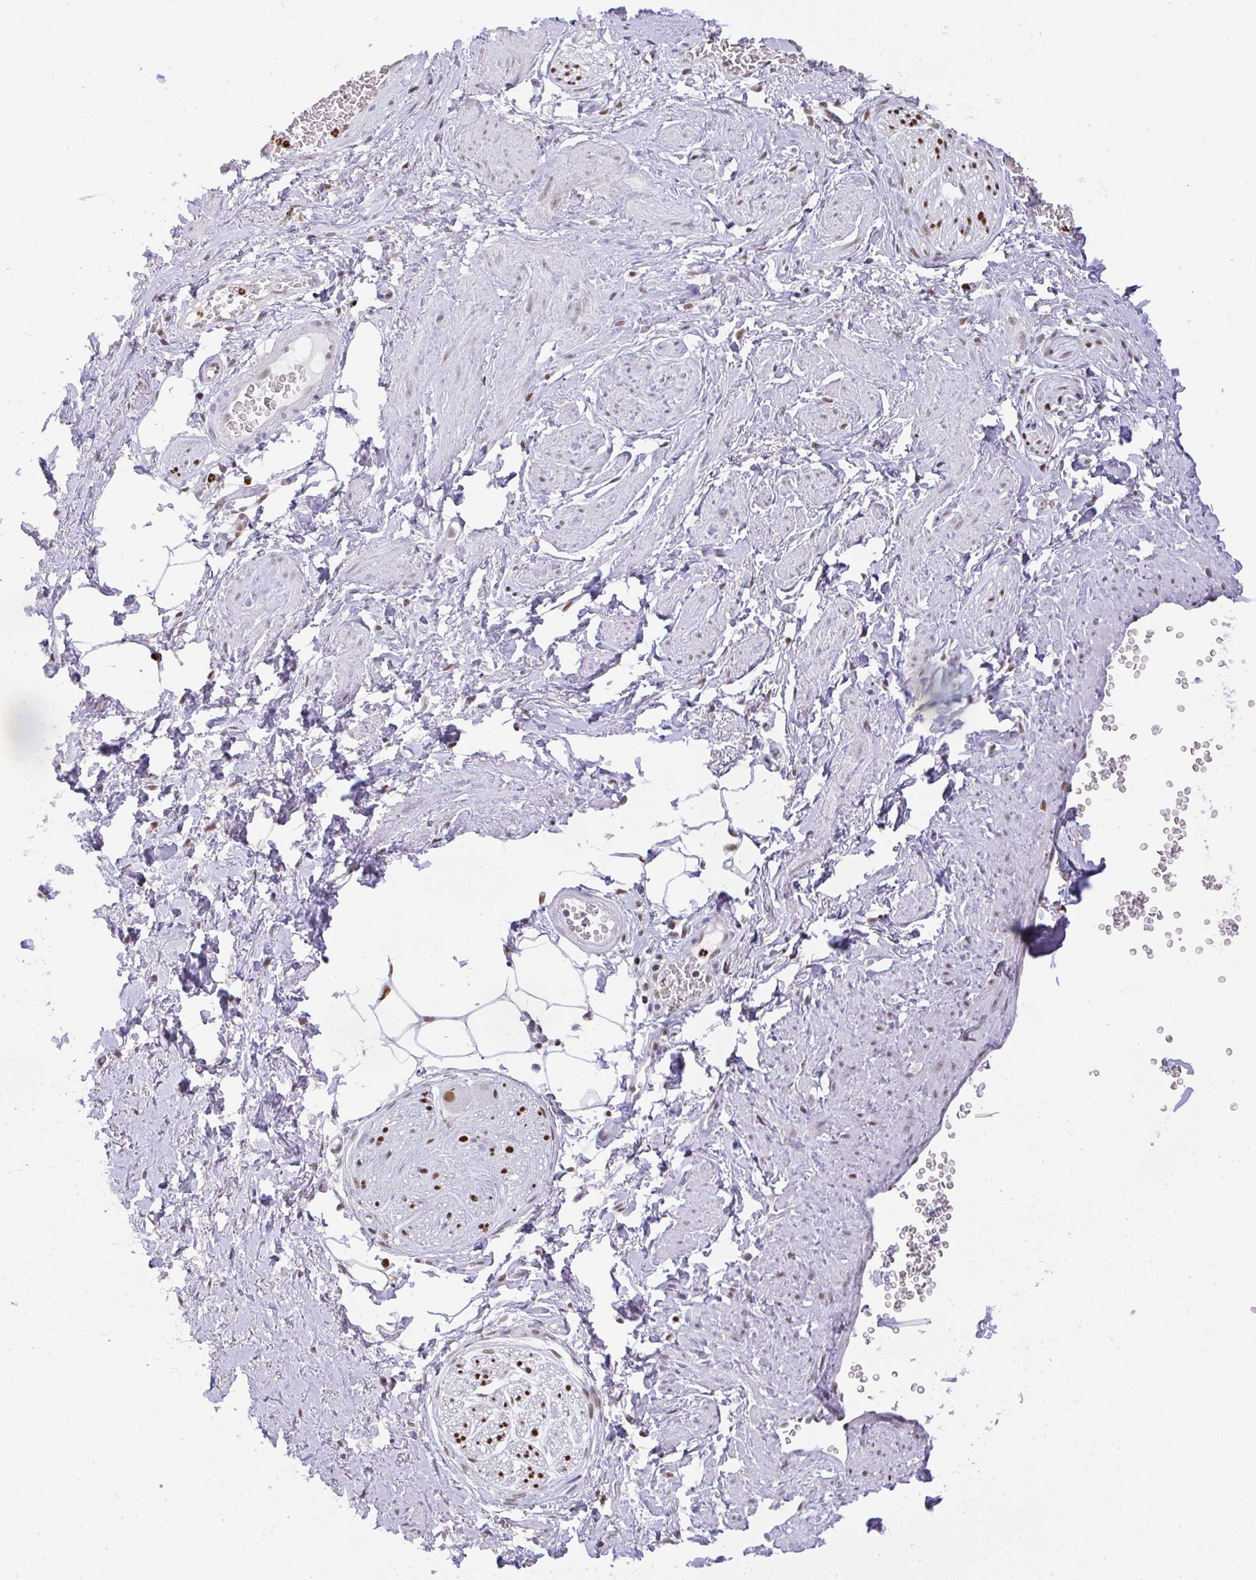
{"staining": {"intensity": "negative", "quantity": "none", "location": "none"}, "tissue": "adipose tissue", "cell_type": "Adipocytes", "image_type": "normal", "snomed": [{"axis": "morphology", "description": "Normal tissue, NOS"}, {"axis": "topography", "description": "Vagina"}, {"axis": "topography", "description": "Peripheral nerve tissue"}], "caption": "Immunohistochemistry (IHC) histopathology image of unremarkable adipose tissue: adipose tissue stained with DAB (3,3'-diaminobenzidine) exhibits no significant protein expression in adipocytes. The staining is performed using DAB brown chromogen with nuclei counter-stained in using hematoxylin.", "gene": "BBX", "patient": {"sex": "female", "age": 71}}